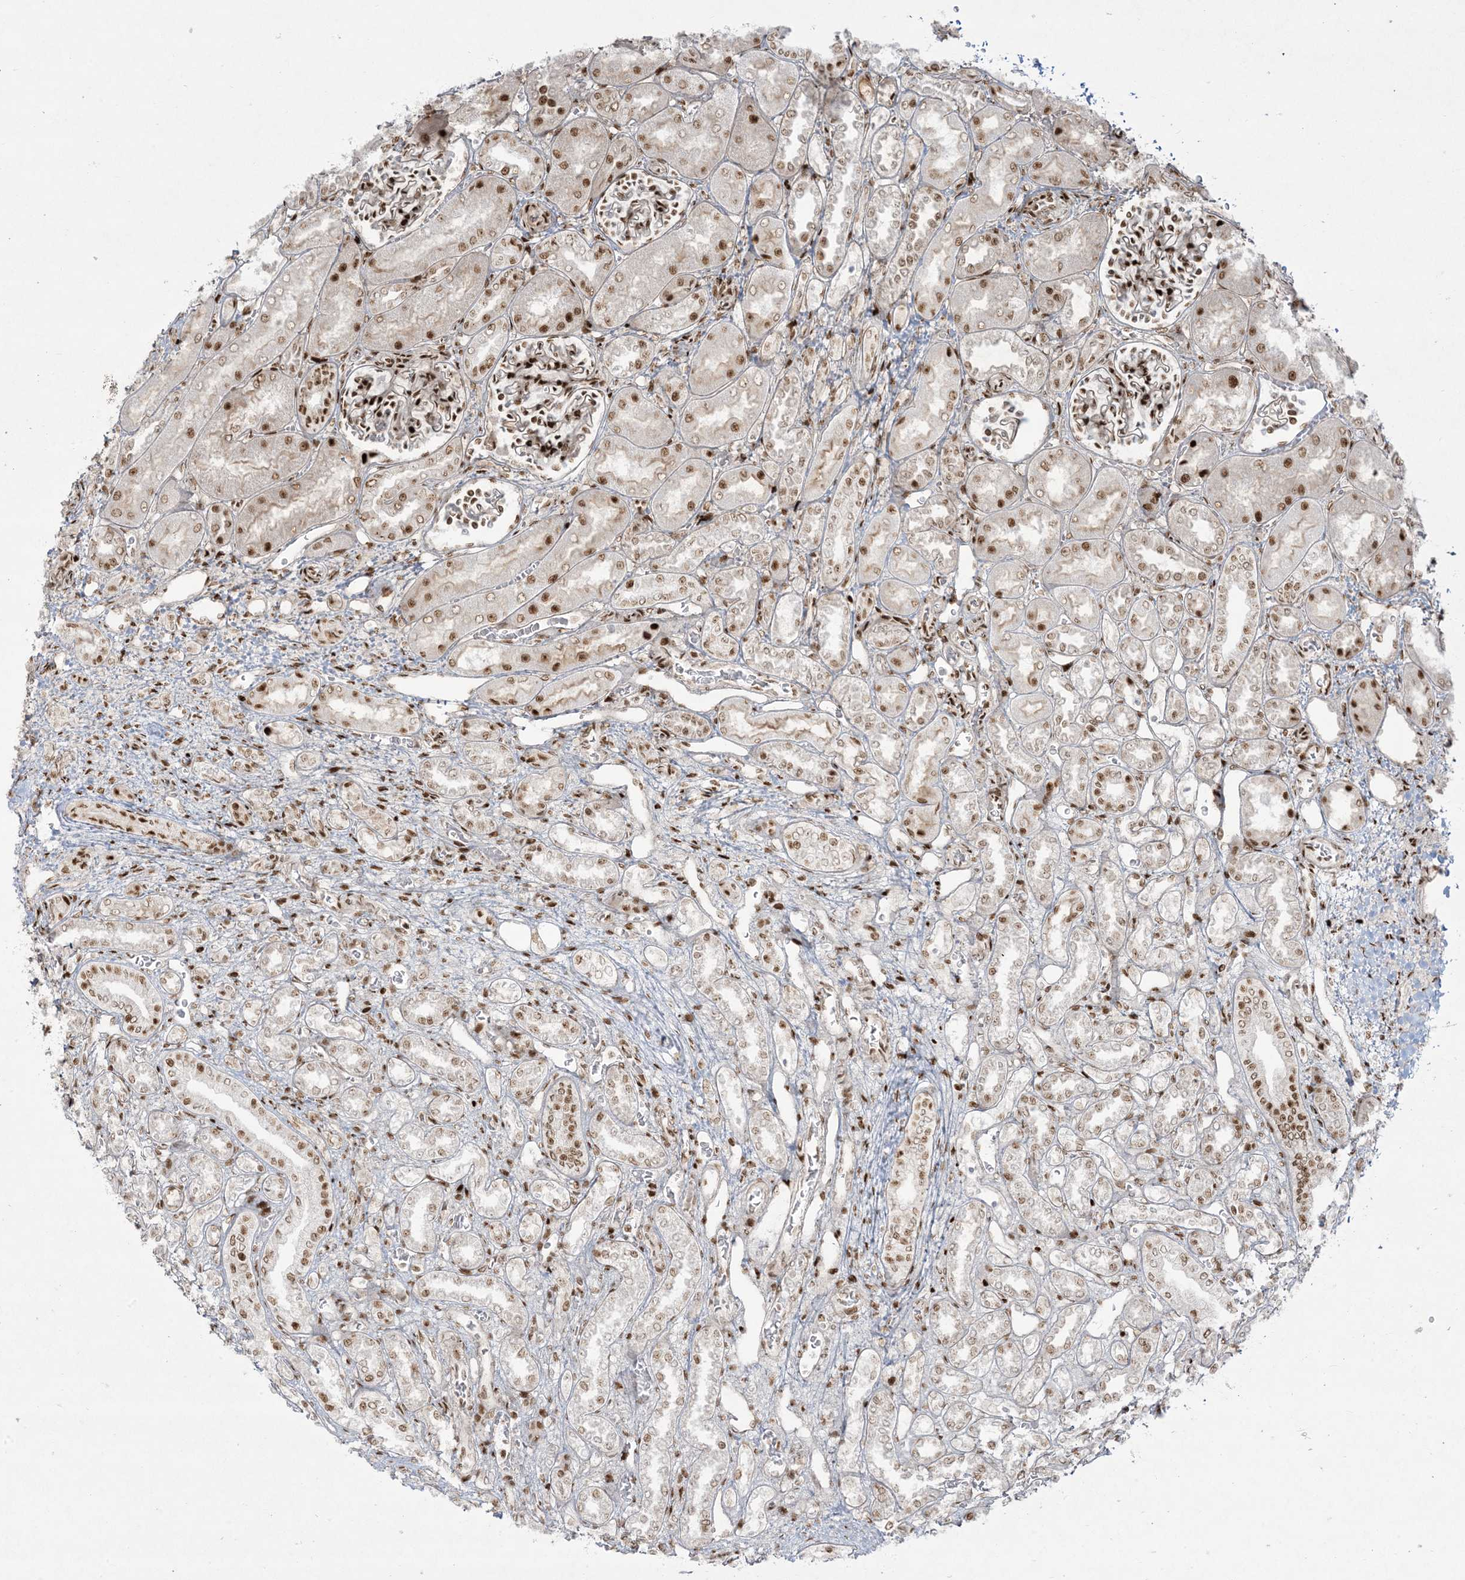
{"staining": {"intensity": "strong", "quantity": "25%-75%", "location": "nuclear"}, "tissue": "kidney", "cell_type": "Cells in glomeruli", "image_type": "normal", "snomed": [{"axis": "morphology", "description": "Normal tissue, NOS"}, {"axis": "morphology", "description": "Neoplasm, malignant, NOS"}, {"axis": "topography", "description": "Kidney"}], "caption": "Protein positivity by immunohistochemistry demonstrates strong nuclear expression in about 25%-75% of cells in glomeruli in normal kidney. (Stains: DAB (3,3'-diaminobenzidine) in brown, nuclei in blue, Microscopy: brightfield microscopy at high magnification).", "gene": "RBM10", "patient": {"sex": "female", "age": 1}}